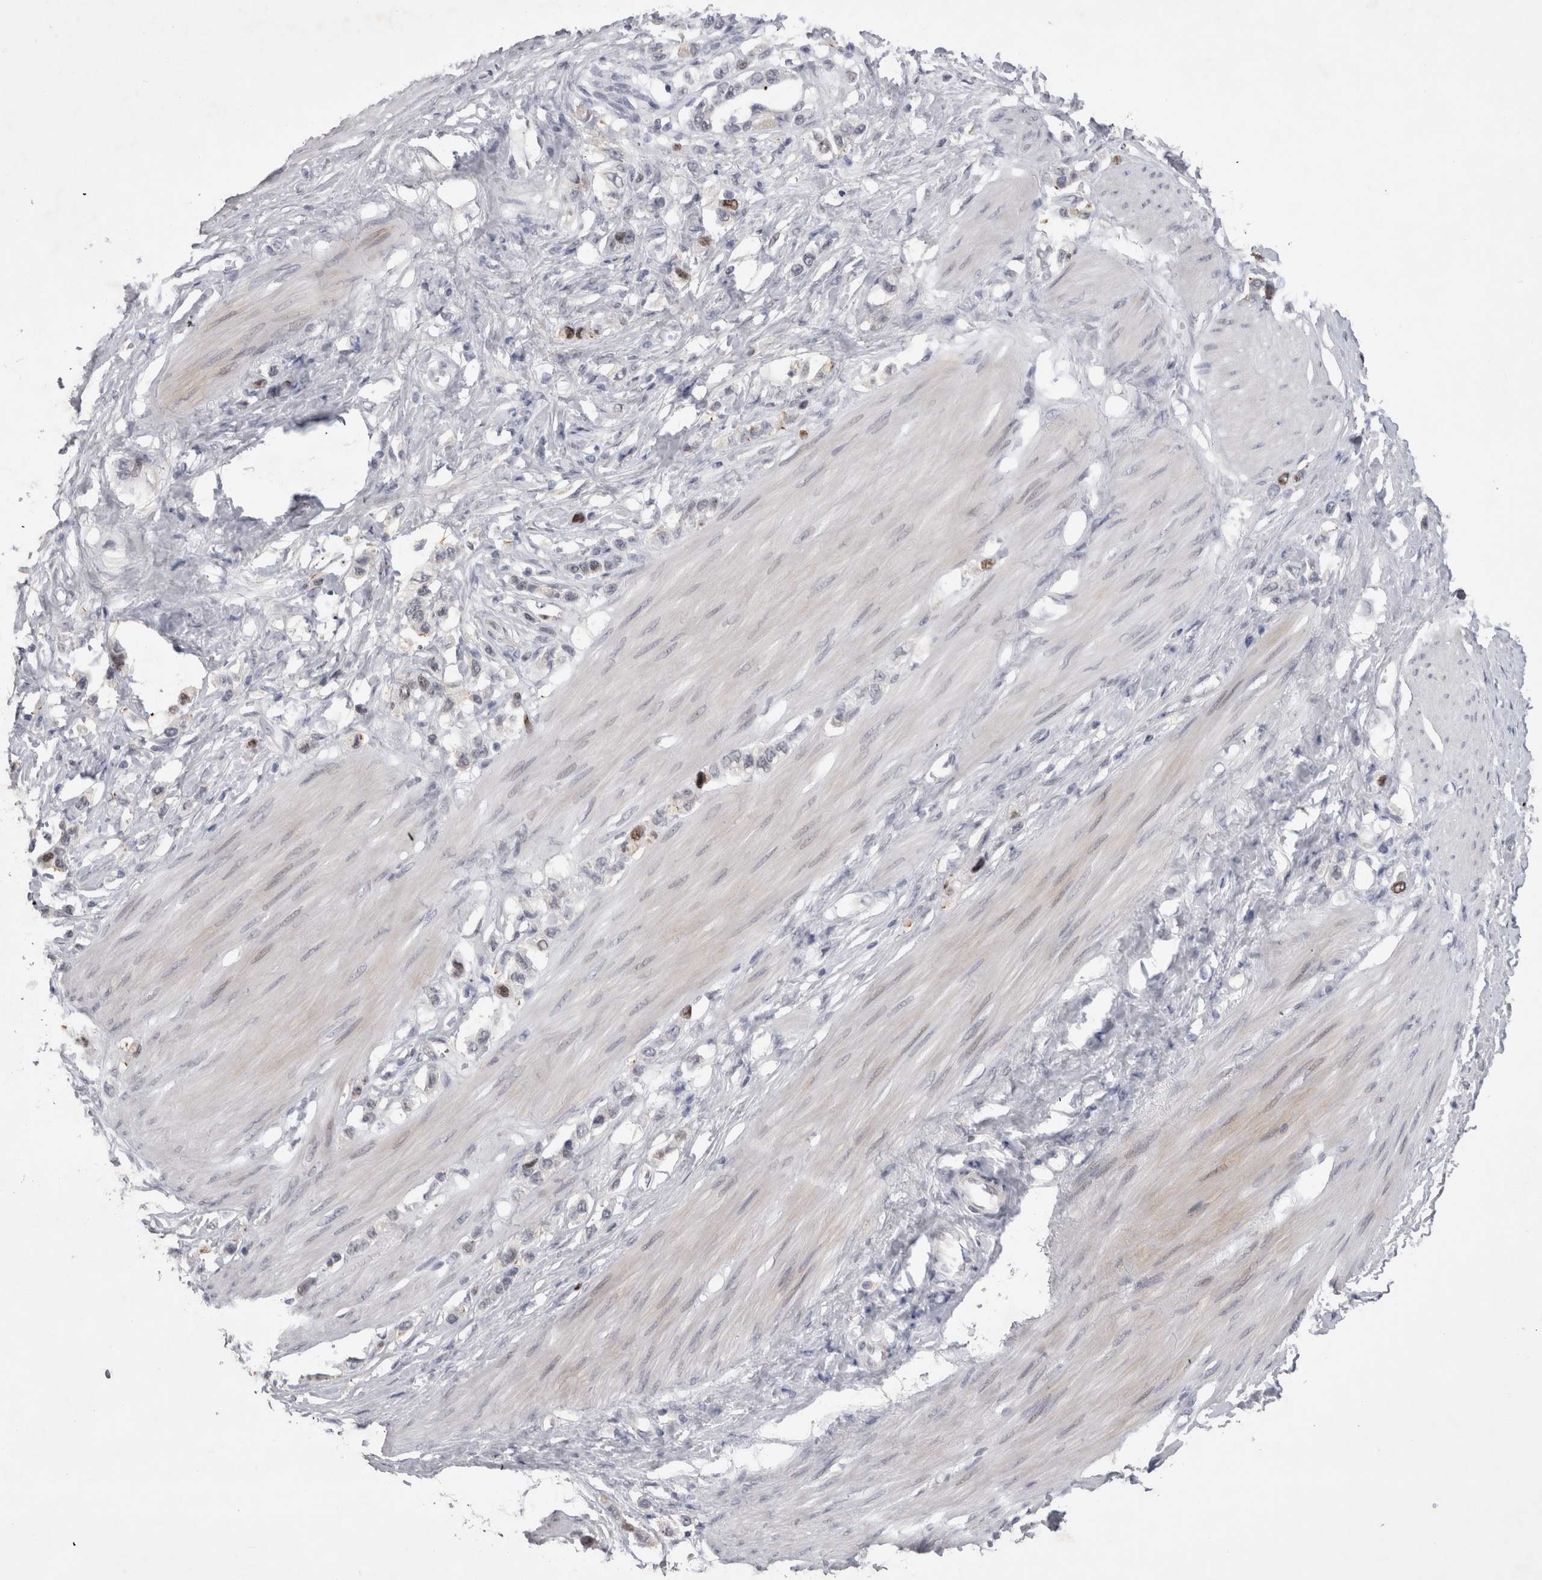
{"staining": {"intensity": "negative", "quantity": "none", "location": "none"}, "tissue": "stomach cancer", "cell_type": "Tumor cells", "image_type": "cancer", "snomed": [{"axis": "morphology", "description": "Adenocarcinoma, NOS"}, {"axis": "topography", "description": "Stomach"}], "caption": "An IHC image of stomach adenocarcinoma is shown. There is no staining in tumor cells of stomach adenocarcinoma.", "gene": "KIF18B", "patient": {"sex": "female", "age": 65}}